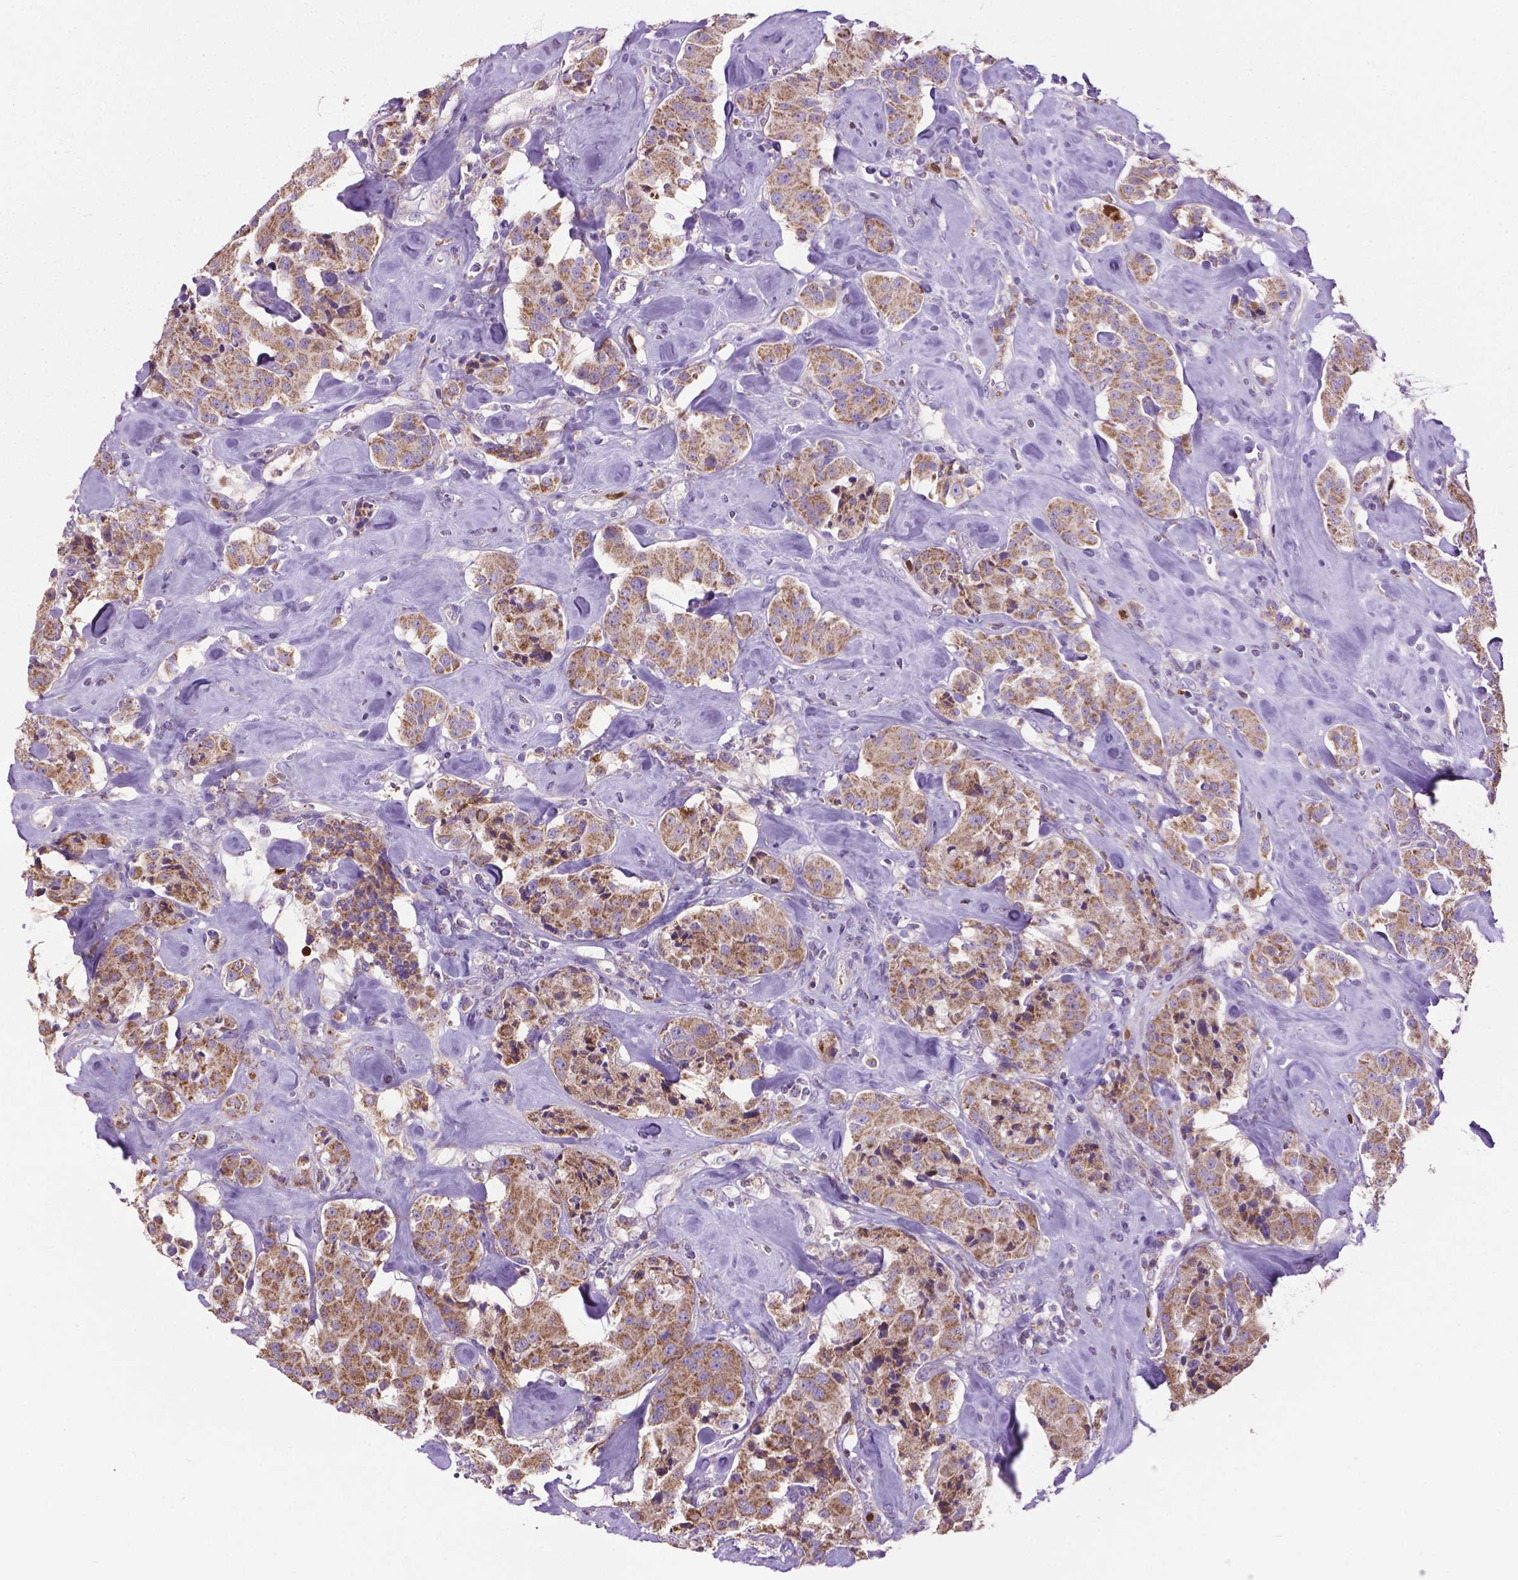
{"staining": {"intensity": "moderate", "quantity": ">75%", "location": "cytoplasmic/membranous"}, "tissue": "carcinoid", "cell_type": "Tumor cells", "image_type": "cancer", "snomed": [{"axis": "morphology", "description": "Carcinoid, malignant, NOS"}, {"axis": "topography", "description": "Pancreas"}], "caption": "Immunohistochemical staining of carcinoid shows medium levels of moderate cytoplasmic/membranous expression in approximately >75% of tumor cells.", "gene": "VDAC1", "patient": {"sex": "male", "age": 41}}